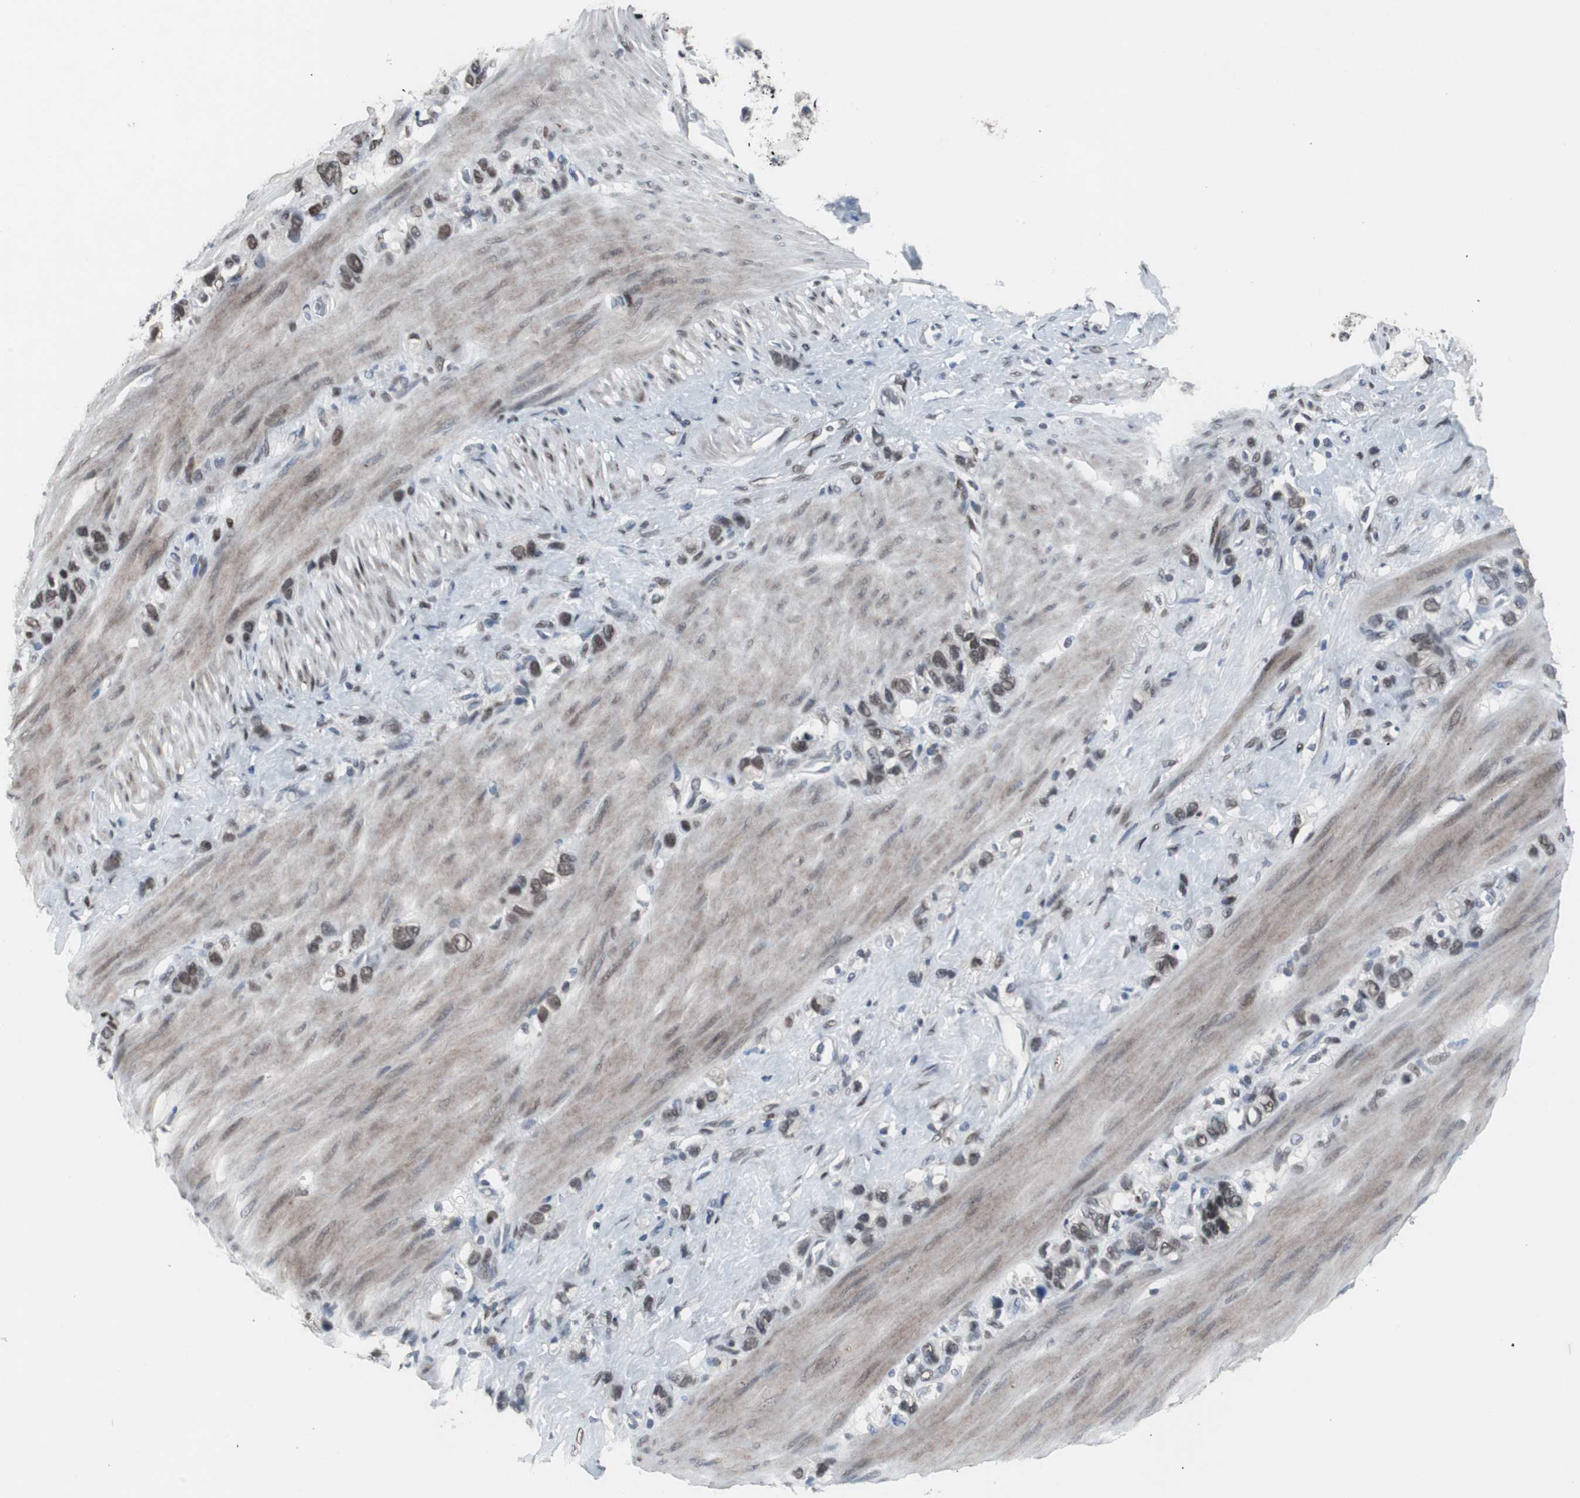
{"staining": {"intensity": "moderate", "quantity": ">75%", "location": "nuclear"}, "tissue": "stomach cancer", "cell_type": "Tumor cells", "image_type": "cancer", "snomed": [{"axis": "morphology", "description": "Normal tissue, NOS"}, {"axis": "morphology", "description": "Adenocarcinoma, NOS"}, {"axis": "morphology", "description": "Adenocarcinoma, High grade"}, {"axis": "topography", "description": "Stomach, upper"}, {"axis": "topography", "description": "Stomach"}], "caption": "Protein expression analysis of human stomach adenocarcinoma reveals moderate nuclear expression in about >75% of tumor cells.", "gene": "FOXP4", "patient": {"sex": "female", "age": 65}}